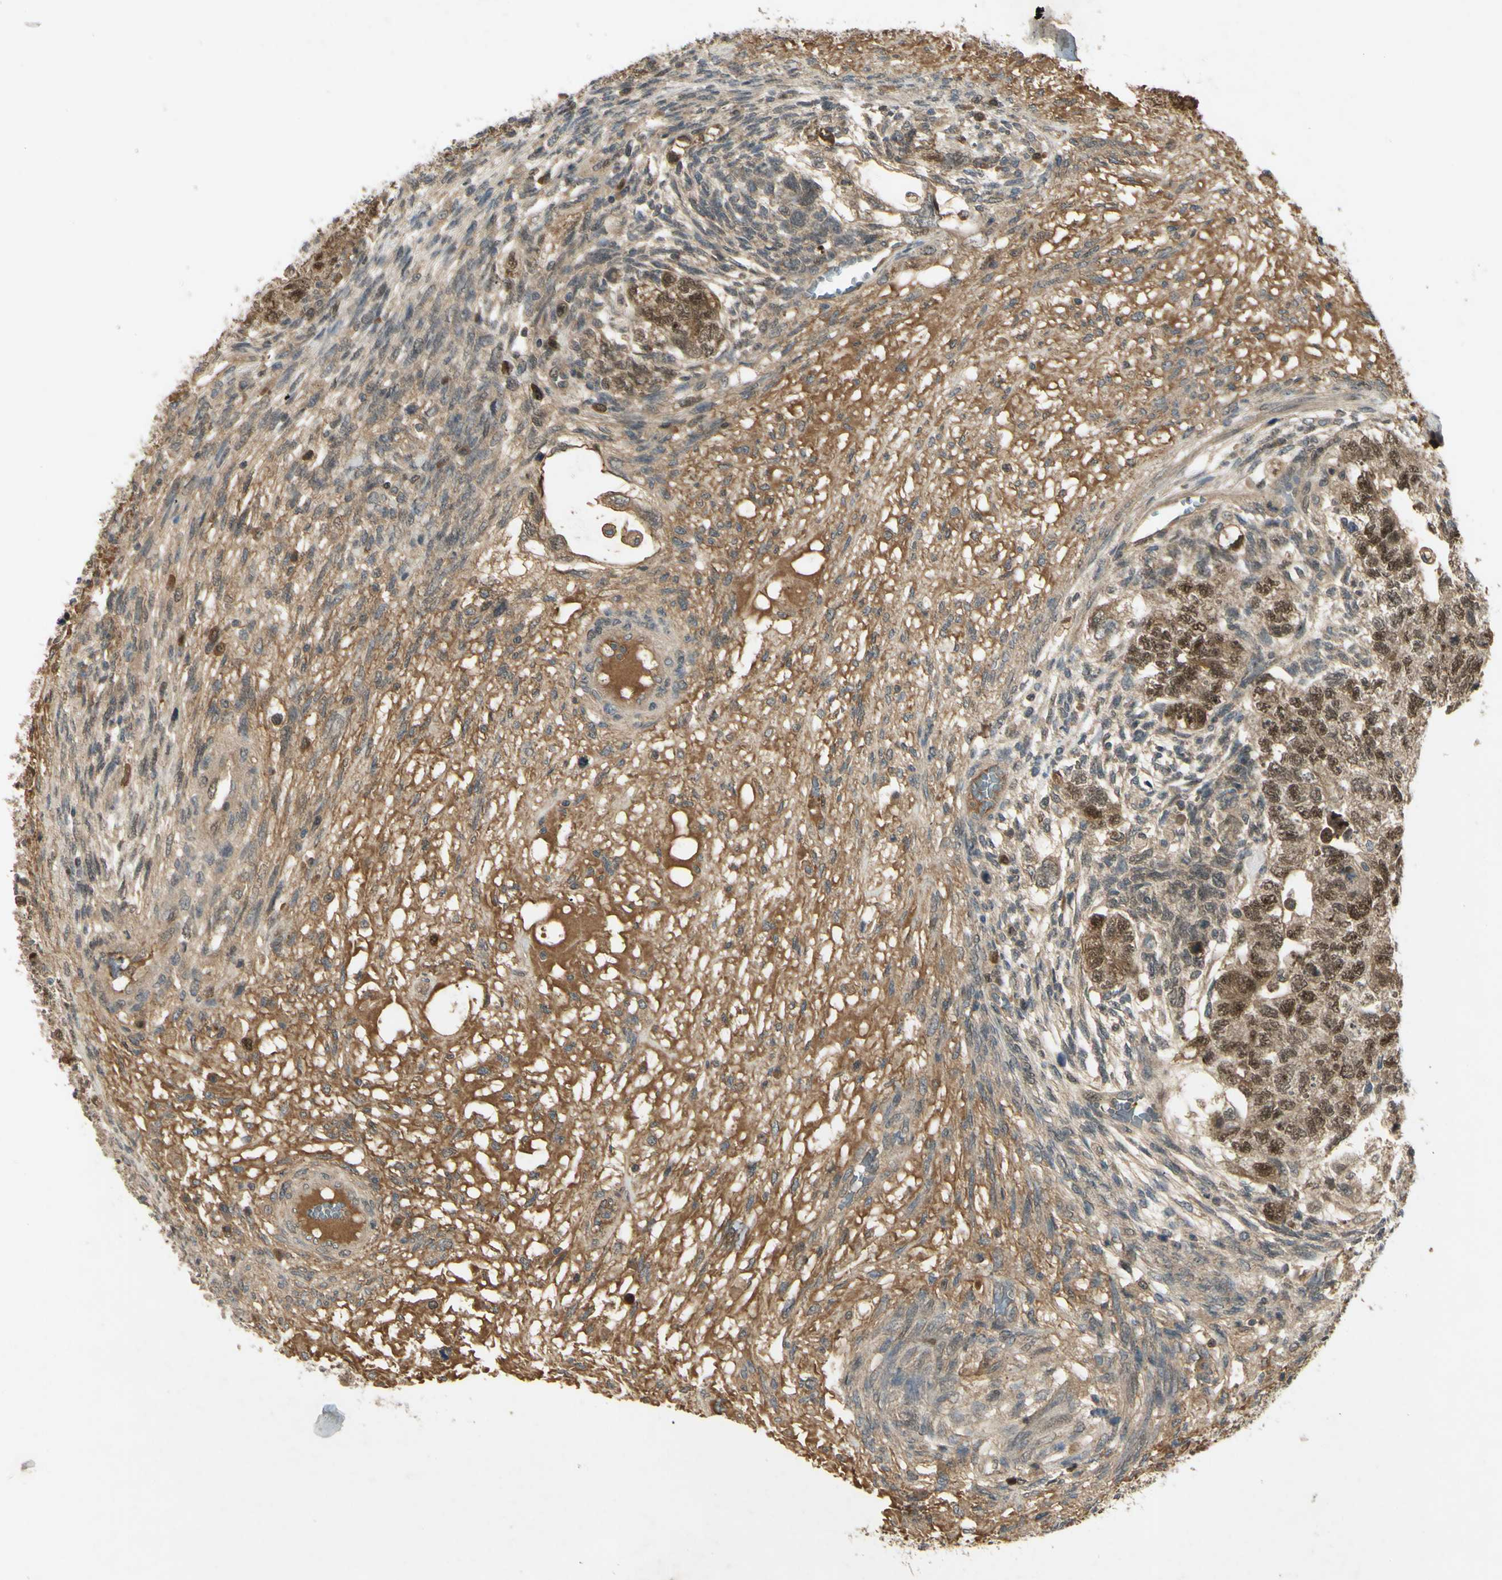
{"staining": {"intensity": "moderate", "quantity": ">75%", "location": "nuclear"}, "tissue": "testis cancer", "cell_type": "Tumor cells", "image_type": "cancer", "snomed": [{"axis": "morphology", "description": "Normal tissue, NOS"}, {"axis": "morphology", "description": "Carcinoma, Embryonal, NOS"}, {"axis": "topography", "description": "Testis"}], "caption": "Approximately >75% of tumor cells in human testis cancer demonstrate moderate nuclear protein positivity as visualized by brown immunohistochemical staining.", "gene": "RAD18", "patient": {"sex": "male", "age": 36}}